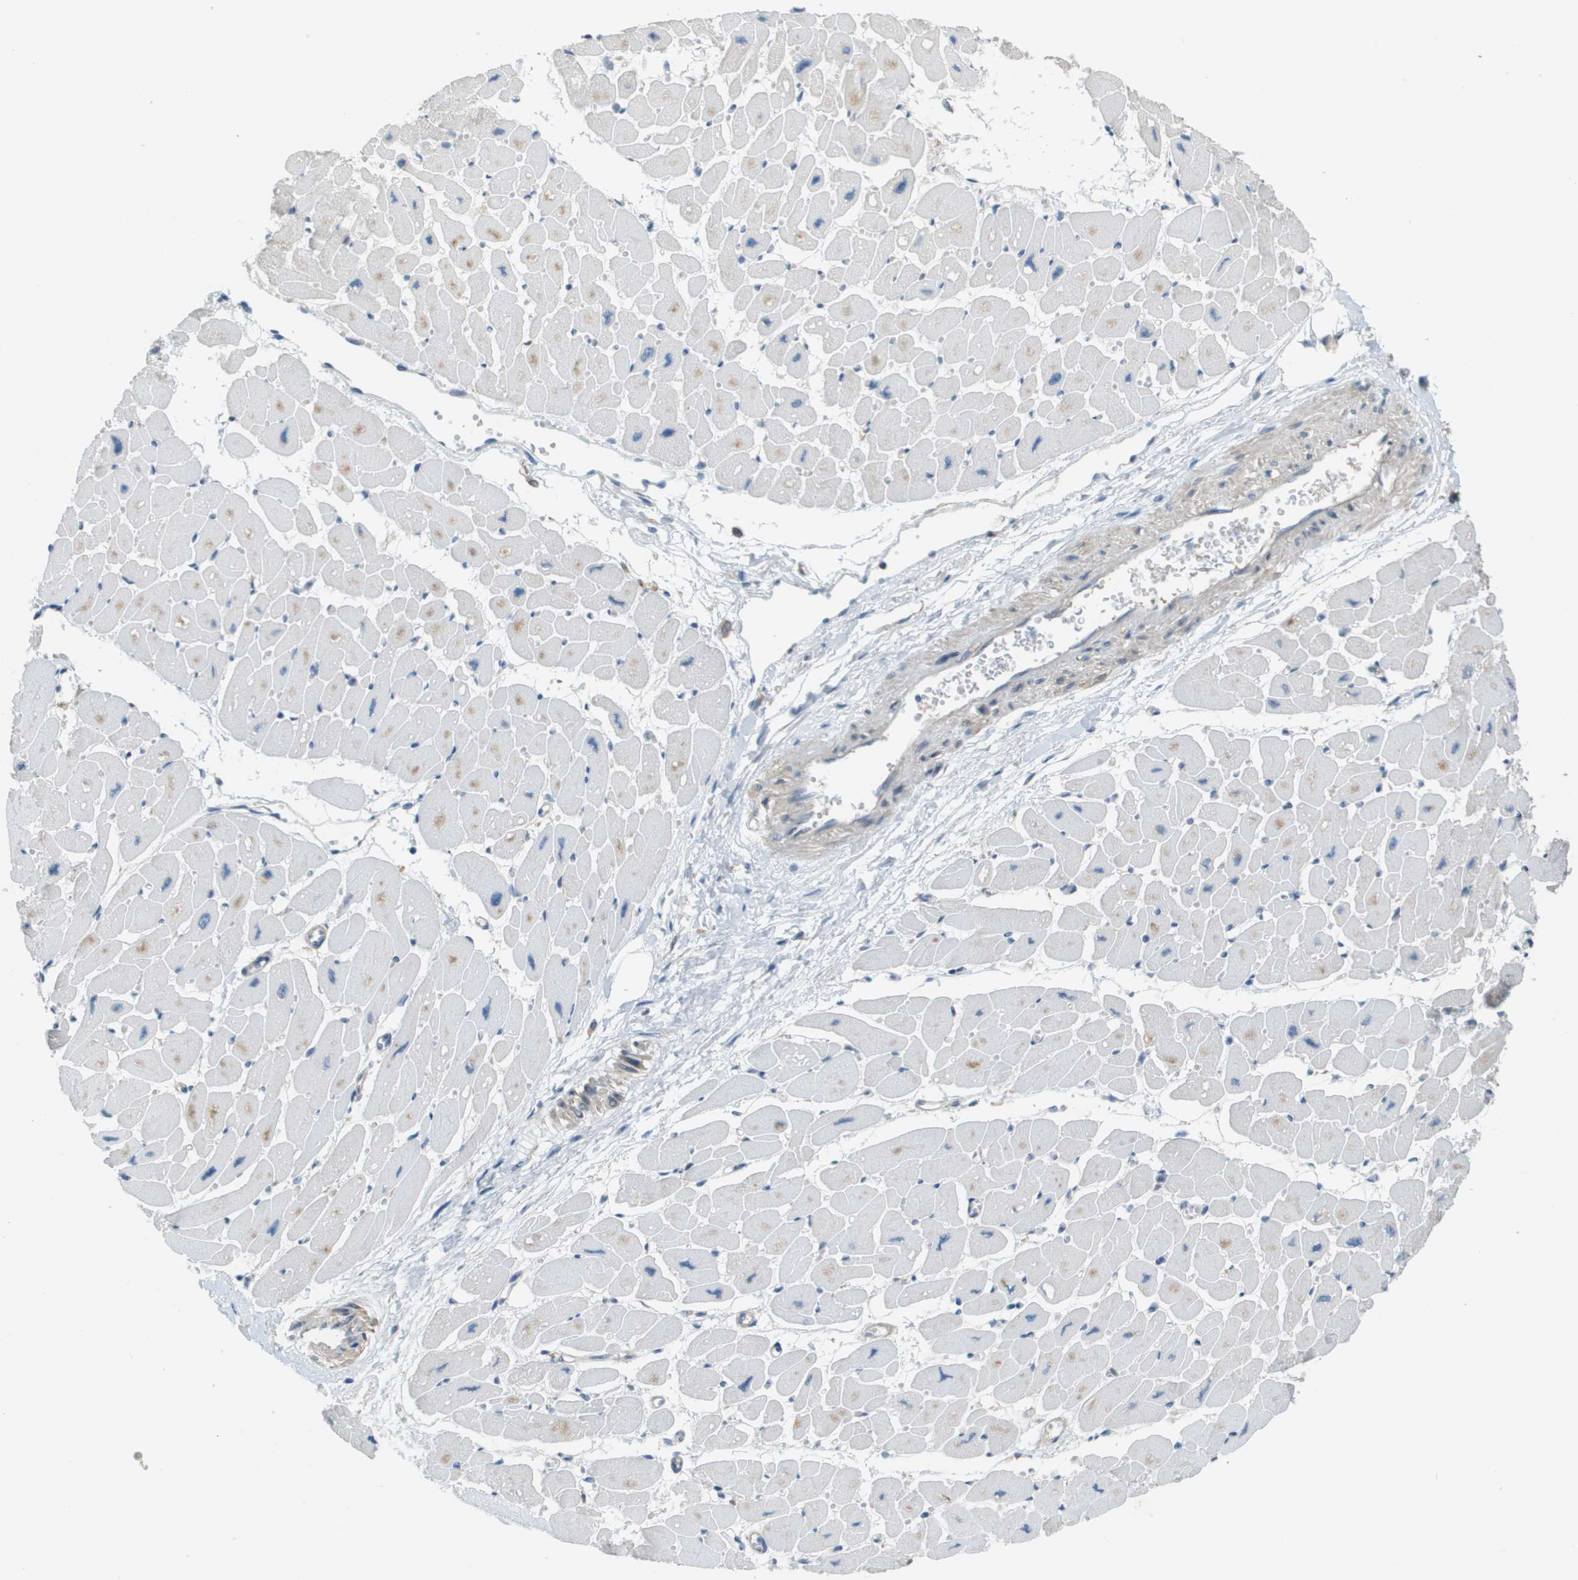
{"staining": {"intensity": "negative", "quantity": "none", "location": "none"}, "tissue": "heart muscle", "cell_type": "Cardiomyocytes", "image_type": "normal", "snomed": [{"axis": "morphology", "description": "Normal tissue, NOS"}, {"axis": "topography", "description": "Heart"}], "caption": "A photomicrograph of heart muscle stained for a protein shows no brown staining in cardiomyocytes.", "gene": "CORO1B", "patient": {"sex": "female", "age": 54}}